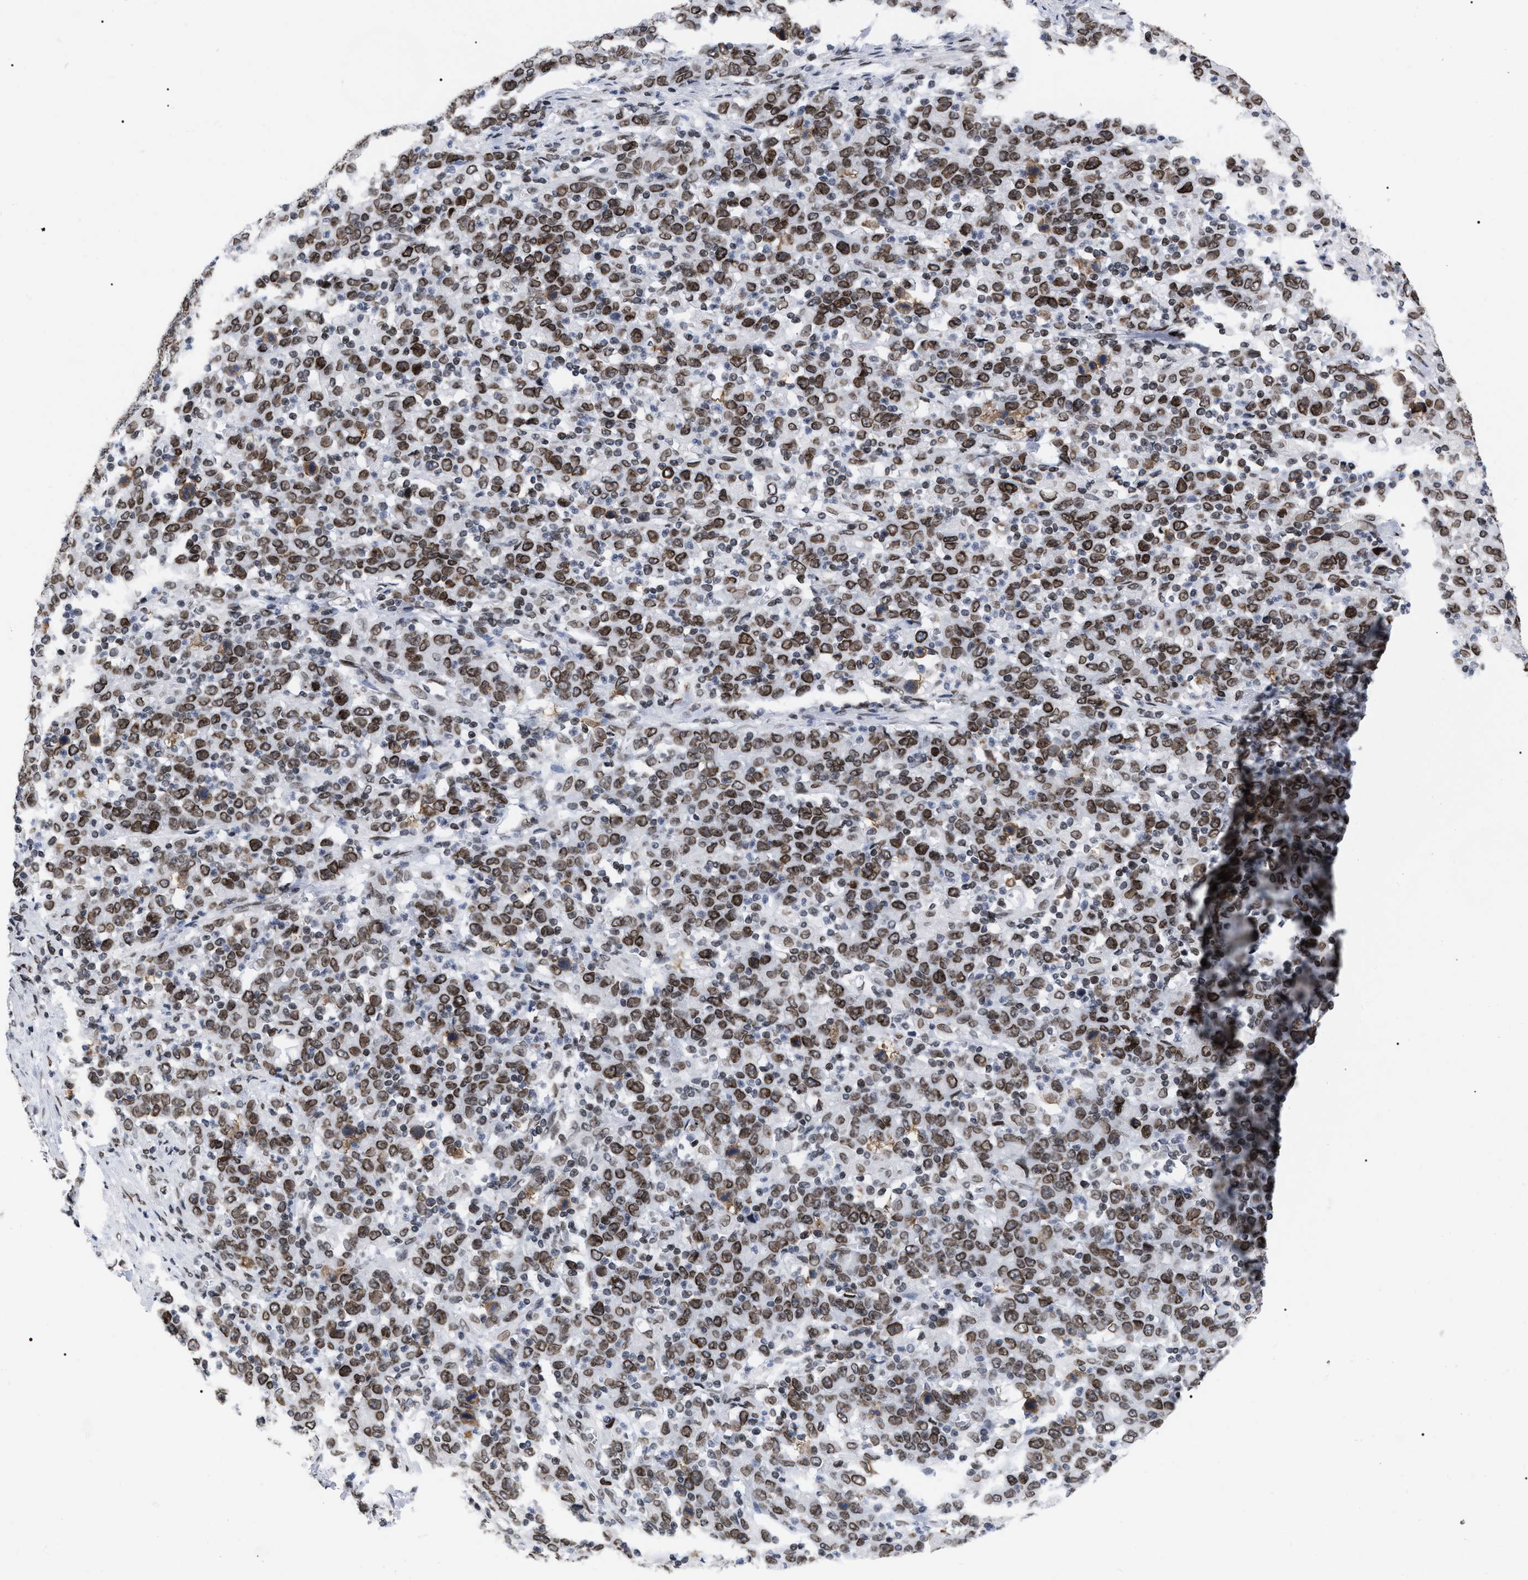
{"staining": {"intensity": "moderate", "quantity": ">75%", "location": "cytoplasmic/membranous,nuclear"}, "tissue": "stomach cancer", "cell_type": "Tumor cells", "image_type": "cancer", "snomed": [{"axis": "morphology", "description": "Adenocarcinoma, NOS"}, {"axis": "topography", "description": "Stomach, upper"}], "caption": "Immunohistochemistry (IHC) image of human stomach cancer stained for a protein (brown), which demonstrates medium levels of moderate cytoplasmic/membranous and nuclear positivity in approximately >75% of tumor cells.", "gene": "TPR", "patient": {"sex": "male", "age": 69}}